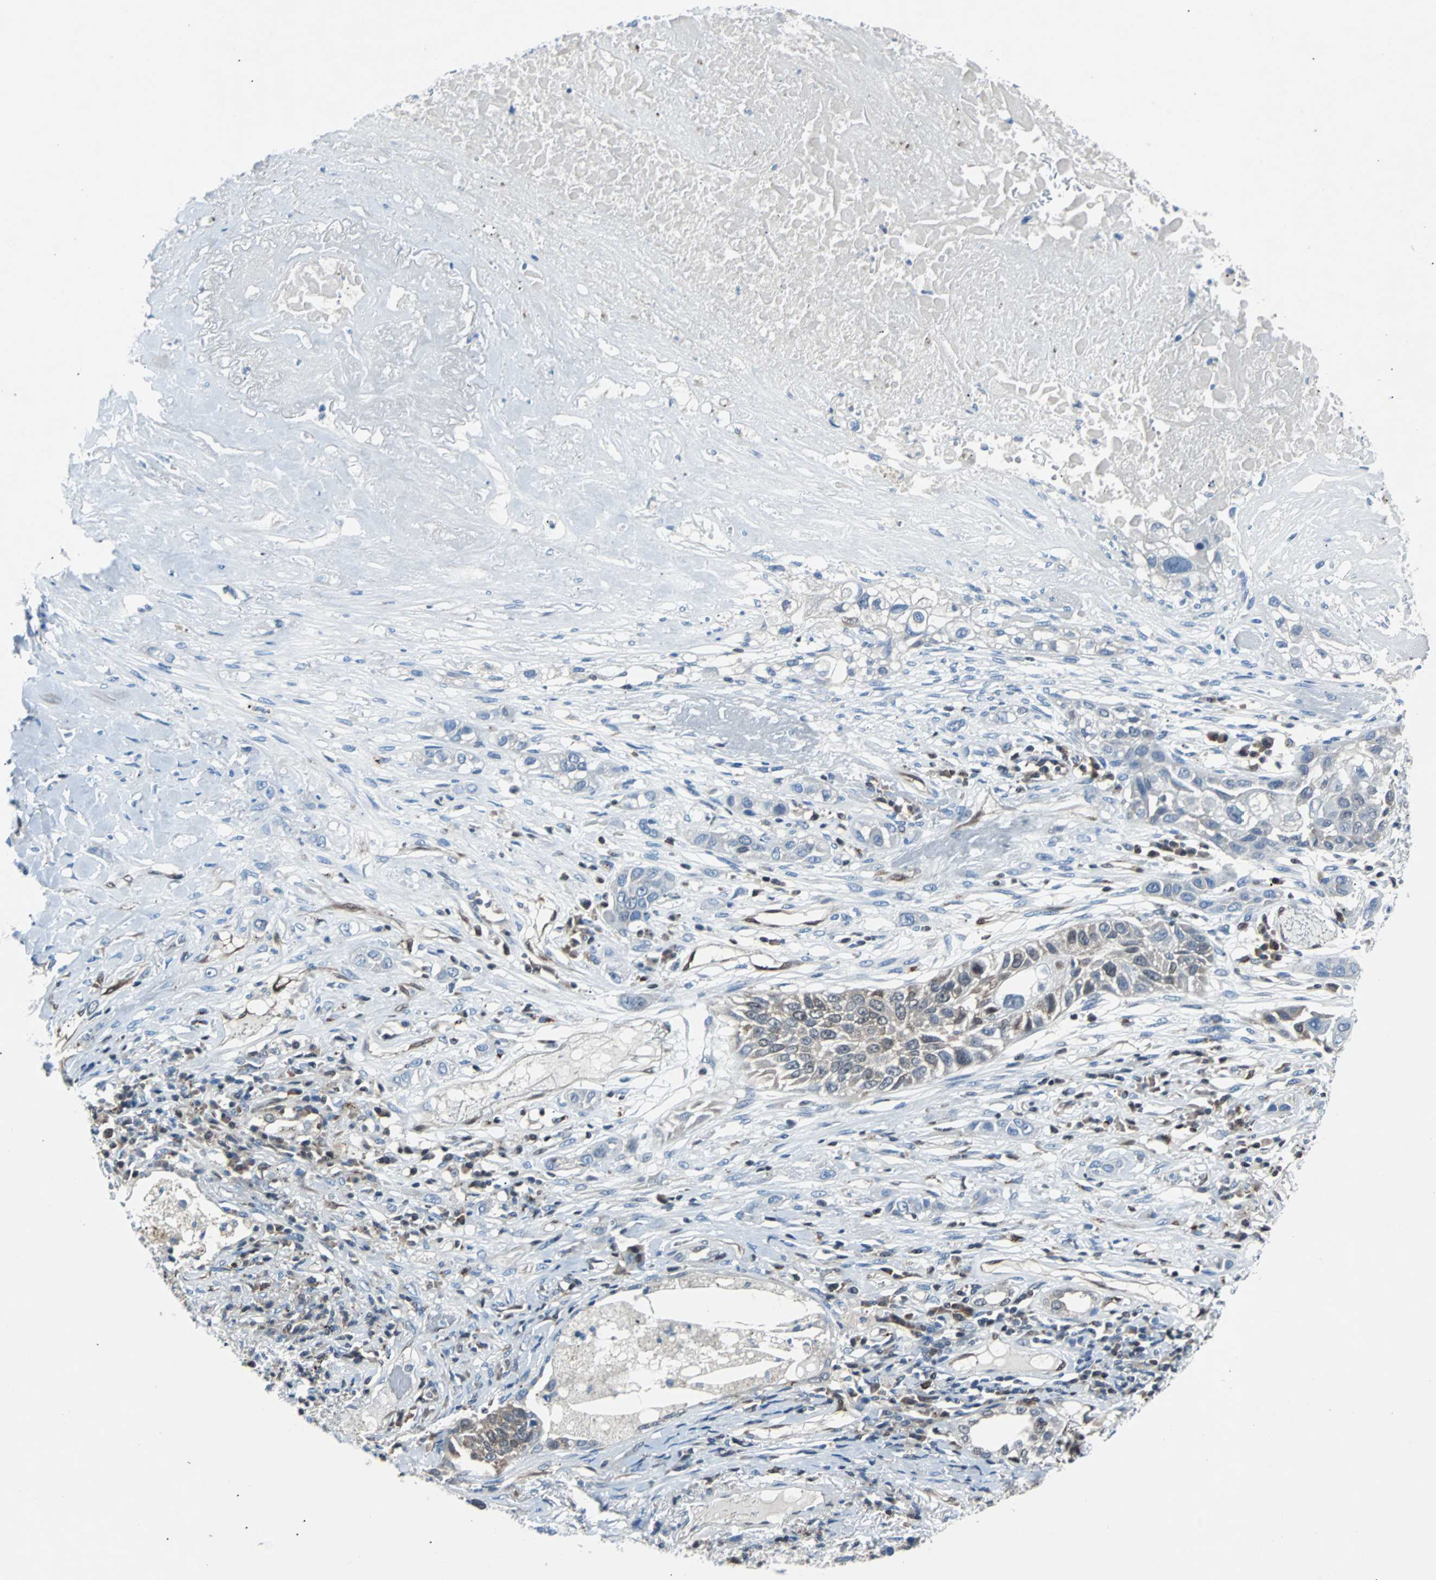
{"staining": {"intensity": "moderate", "quantity": "25%-75%", "location": "cytoplasmic/membranous,nuclear"}, "tissue": "lung cancer", "cell_type": "Tumor cells", "image_type": "cancer", "snomed": [{"axis": "morphology", "description": "Squamous cell carcinoma, NOS"}, {"axis": "topography", "description": "Lung"}], "caption": "Moderate cytoplasmic/membranous and nuclear protein staining is appreciated in approximately 25%-75% of tumor cells in lung cancer (squamous cell carcinoma). The staining was performed using DAB (3,3'-diaminobenzidine) to visualize the protein expression in brown, while the nuclei were stained in blue with hematoxylin (Magnification: 20x).", "gene": "MAP2K6", "patient": {"sex": "male", "age": 71}}